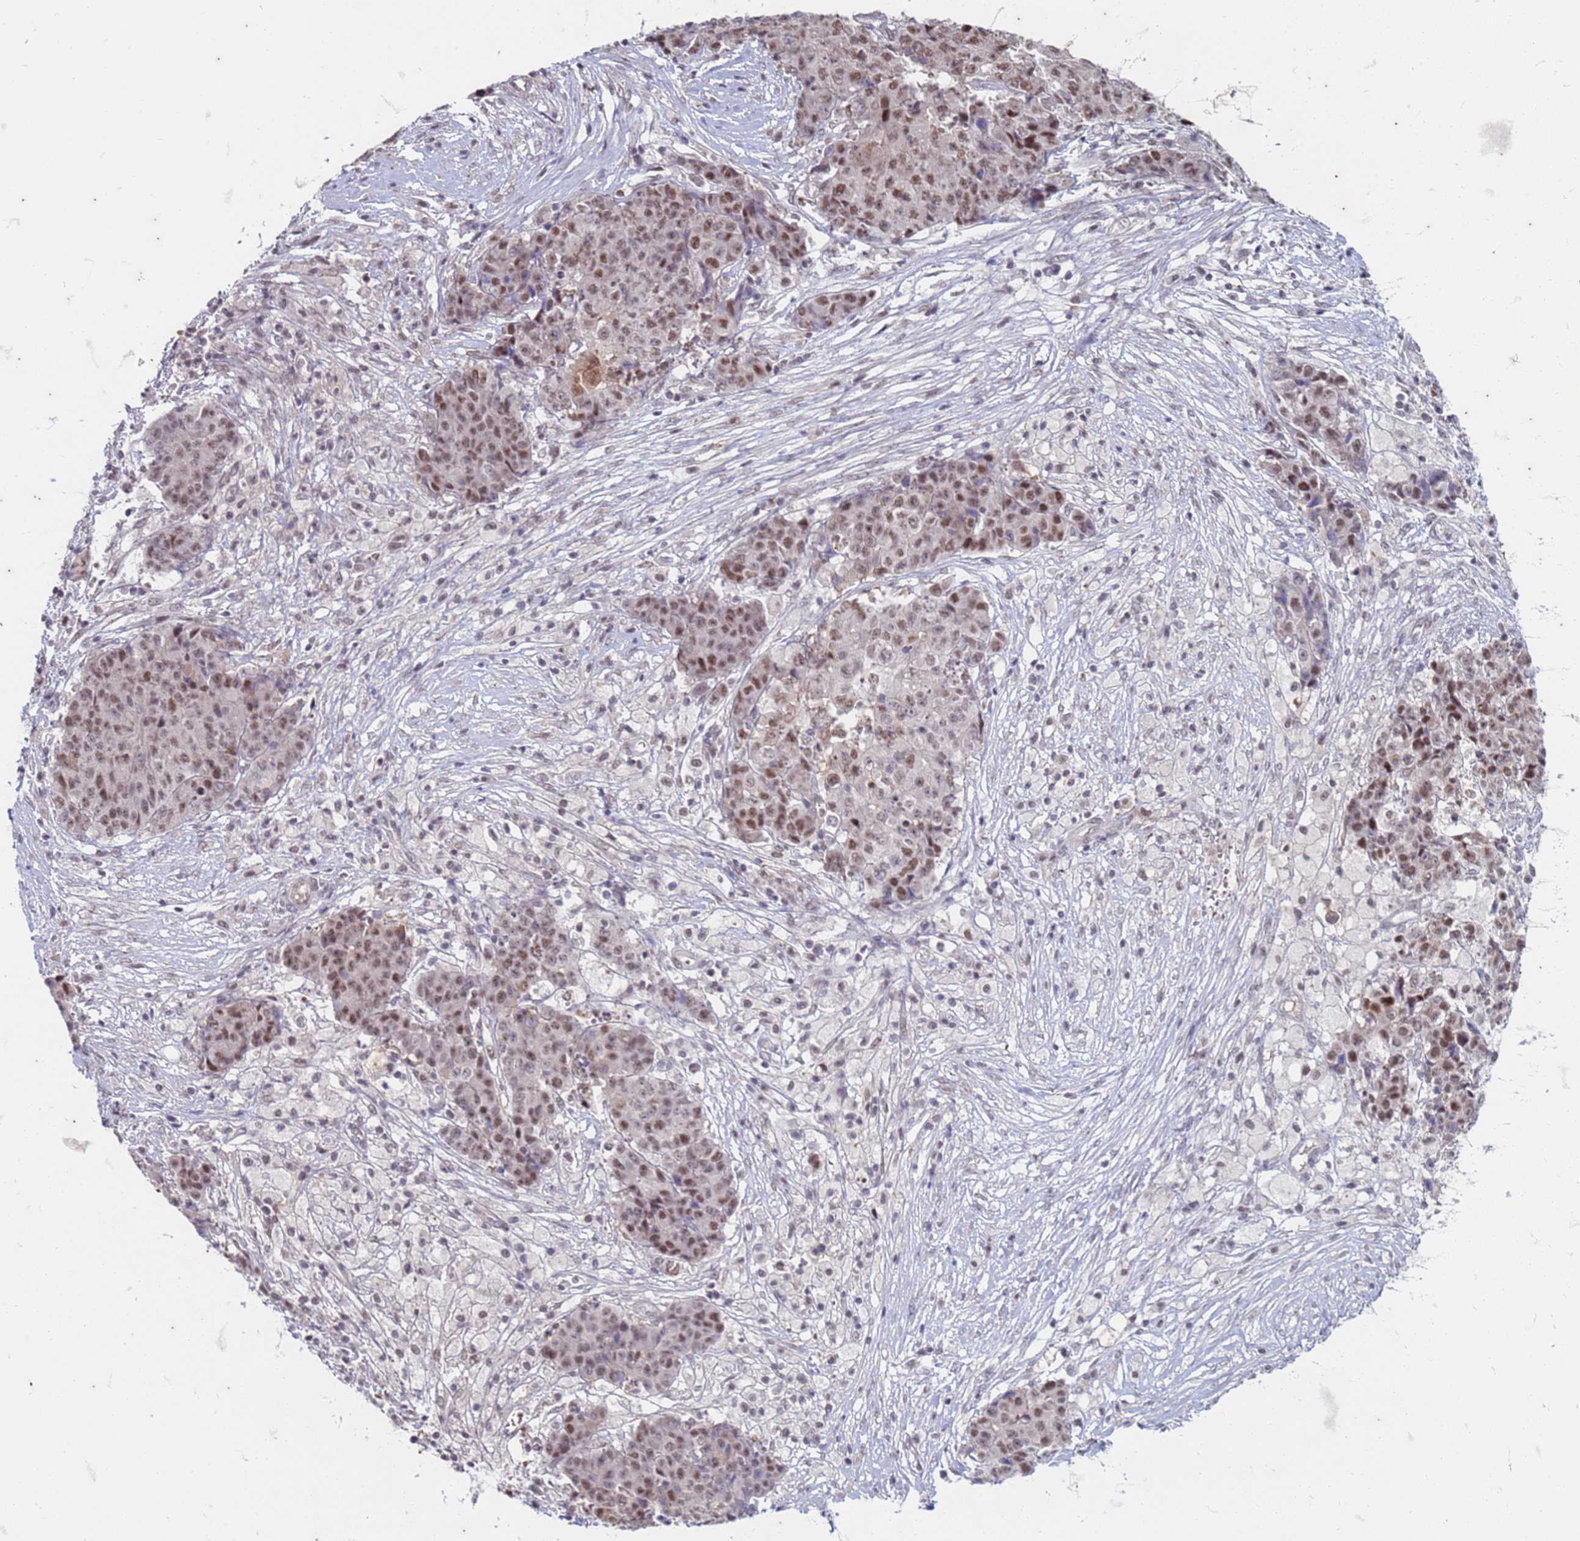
{"staining": {"intensity": "moderate", "quantity": ">75%", "location": "nuclear"}, "tissue": "ovarian cancer", "cell_type": "Tumor cells", "image_type": "cancer", "snomed": [{"axis": "morphology", "description": "Carcinoma, endometroid"}, {"axis": "topography", "description": "Ovary"}], "caption": "Immunohistochemical staining of ovarian cancer displays medium levels of moderate nuclear expression in about >75% of tumor cells.", "gene": "TRMT6", "patient": {"sex": "female", "age": 42}}